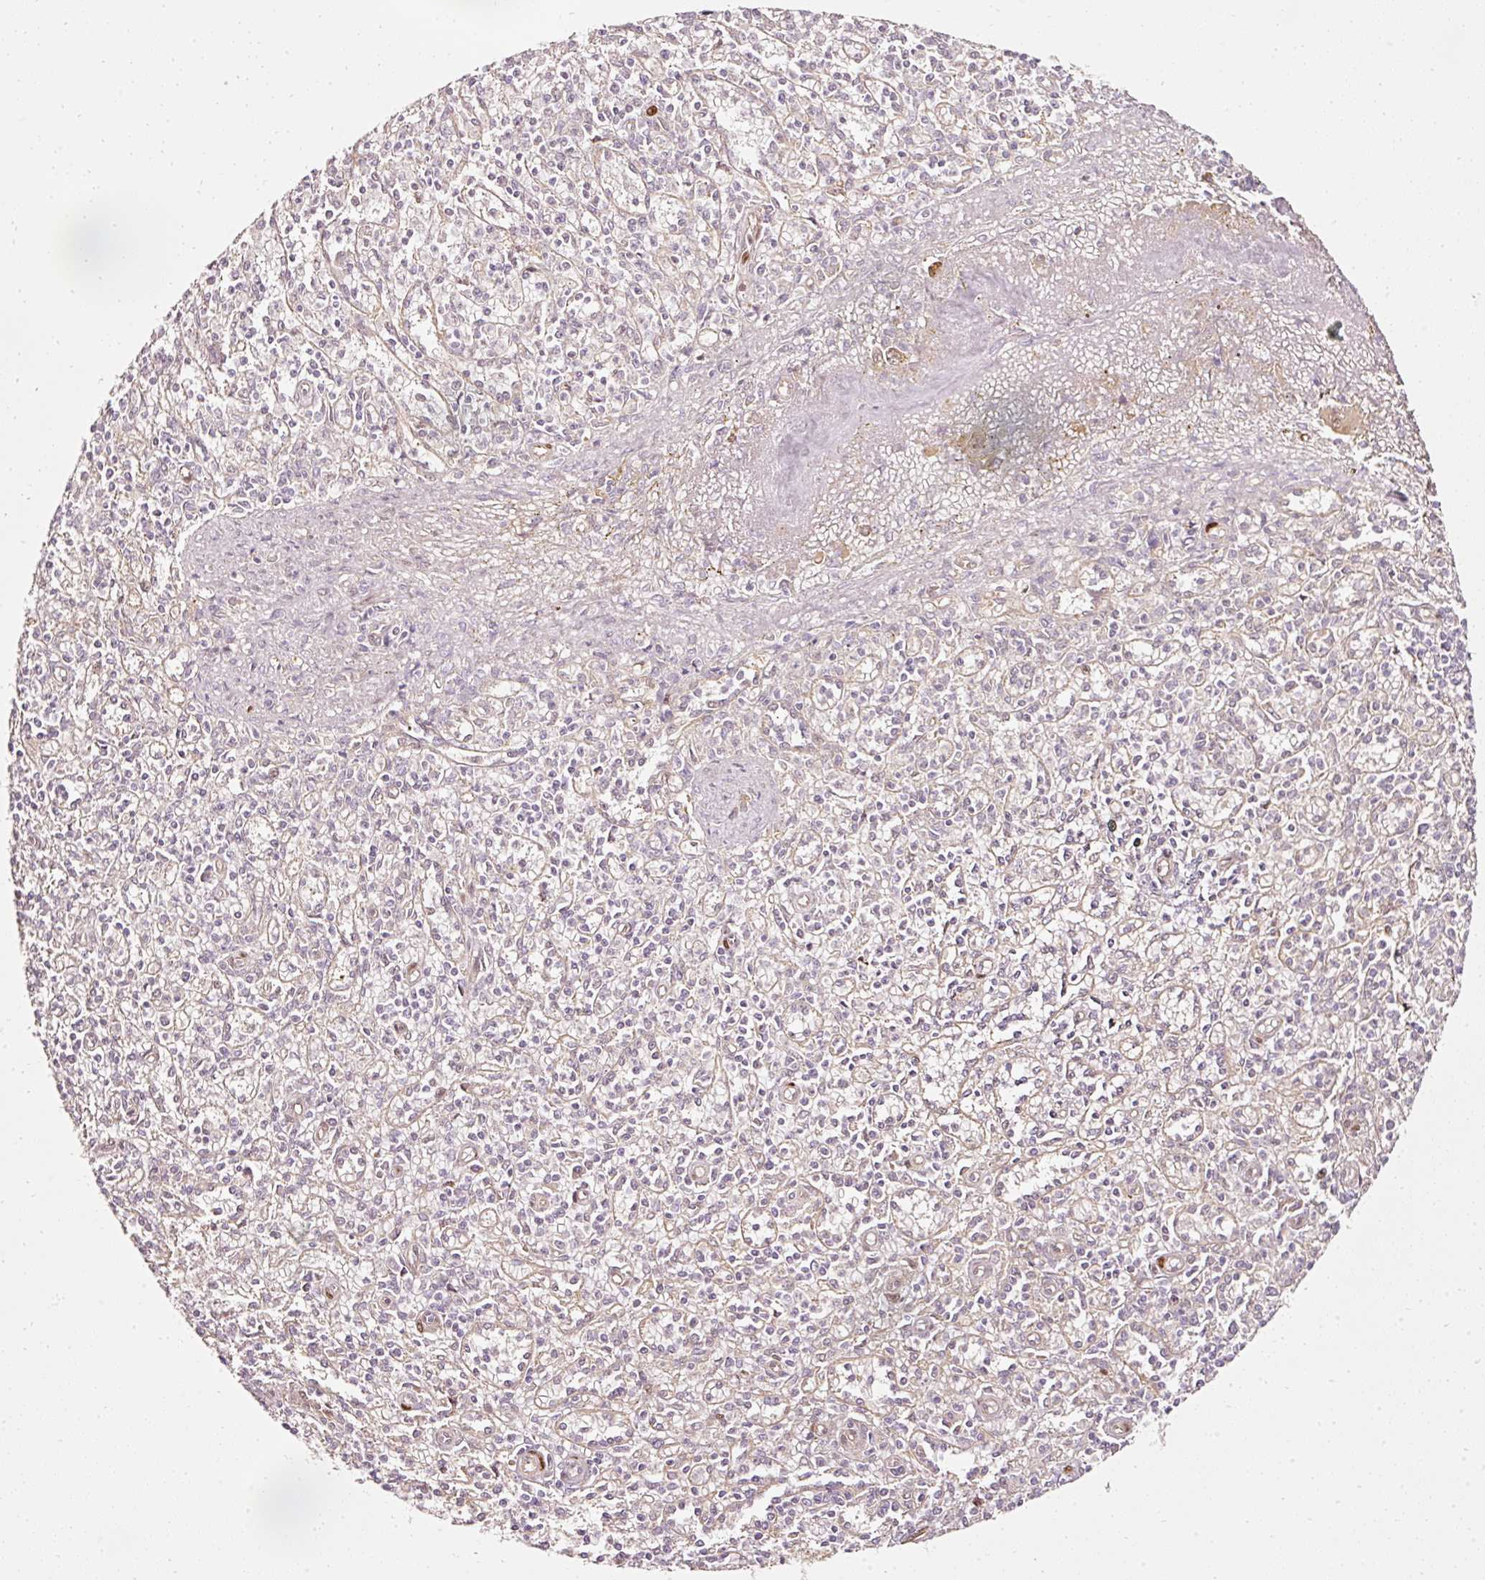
{"staining": {"intensity": "negative", "quantity": "none", "location": "none"}, "tissue": "spleen", "cell_type": "Cells in red pulp", "image_type": "normal", "snomed": [{"axis": "morphology", "description": "Normal tissue, NOS"}, {"axis": "topography", "description": "Spleen"}], "caption": "High power microscopy image of an immunohistochemistry (IHC) histopathology image of benign spleen, revealing no significant expression in cells in red pulp. (Stains: DAB (3,3'-diaminobenzidine) IHC with hematoxylin counter stain, Microscopy: brightfield microscopy at high magnification).", "gene": "NAPA", "patient": {"sex": "female", "age": 70}}